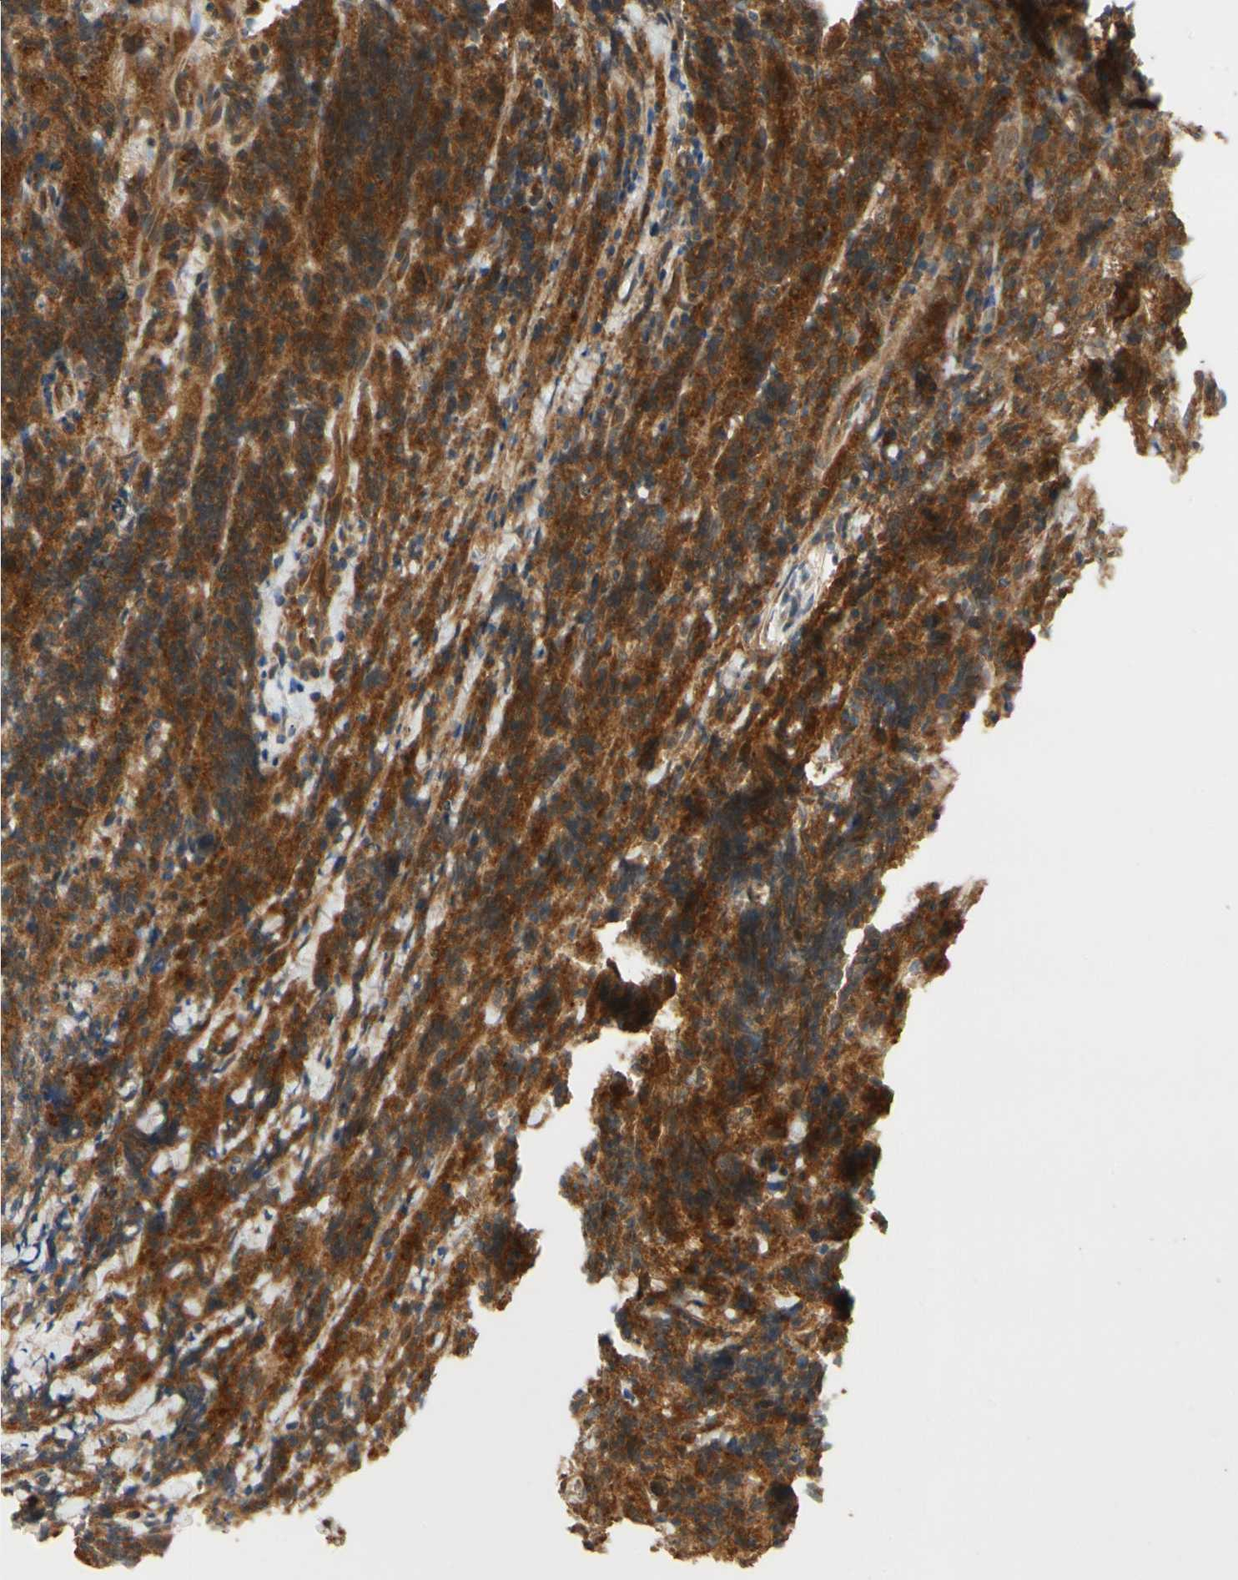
{"staining": {"intensity": "strong", "quantity": ">75%", "location": "cytoplasmic/membranous"}, "tissue": "lymphoma", "cell_type": "Tumor cells", "image_type": "cancer", "snomed": [{"axis": "morphology", "description": "Malignant lymphoma, non-Hodgkin's type, High grade"}, {"axis": "topography", "description": "Tonsil"}], "caption": "This micrograph displays IHC staining of lymphoma, with high strong cytoplasmic/membranous expression in about >75% of tumor cells.", "gene": "TDRP", "patient": {"sex": "female", "age": 36}}